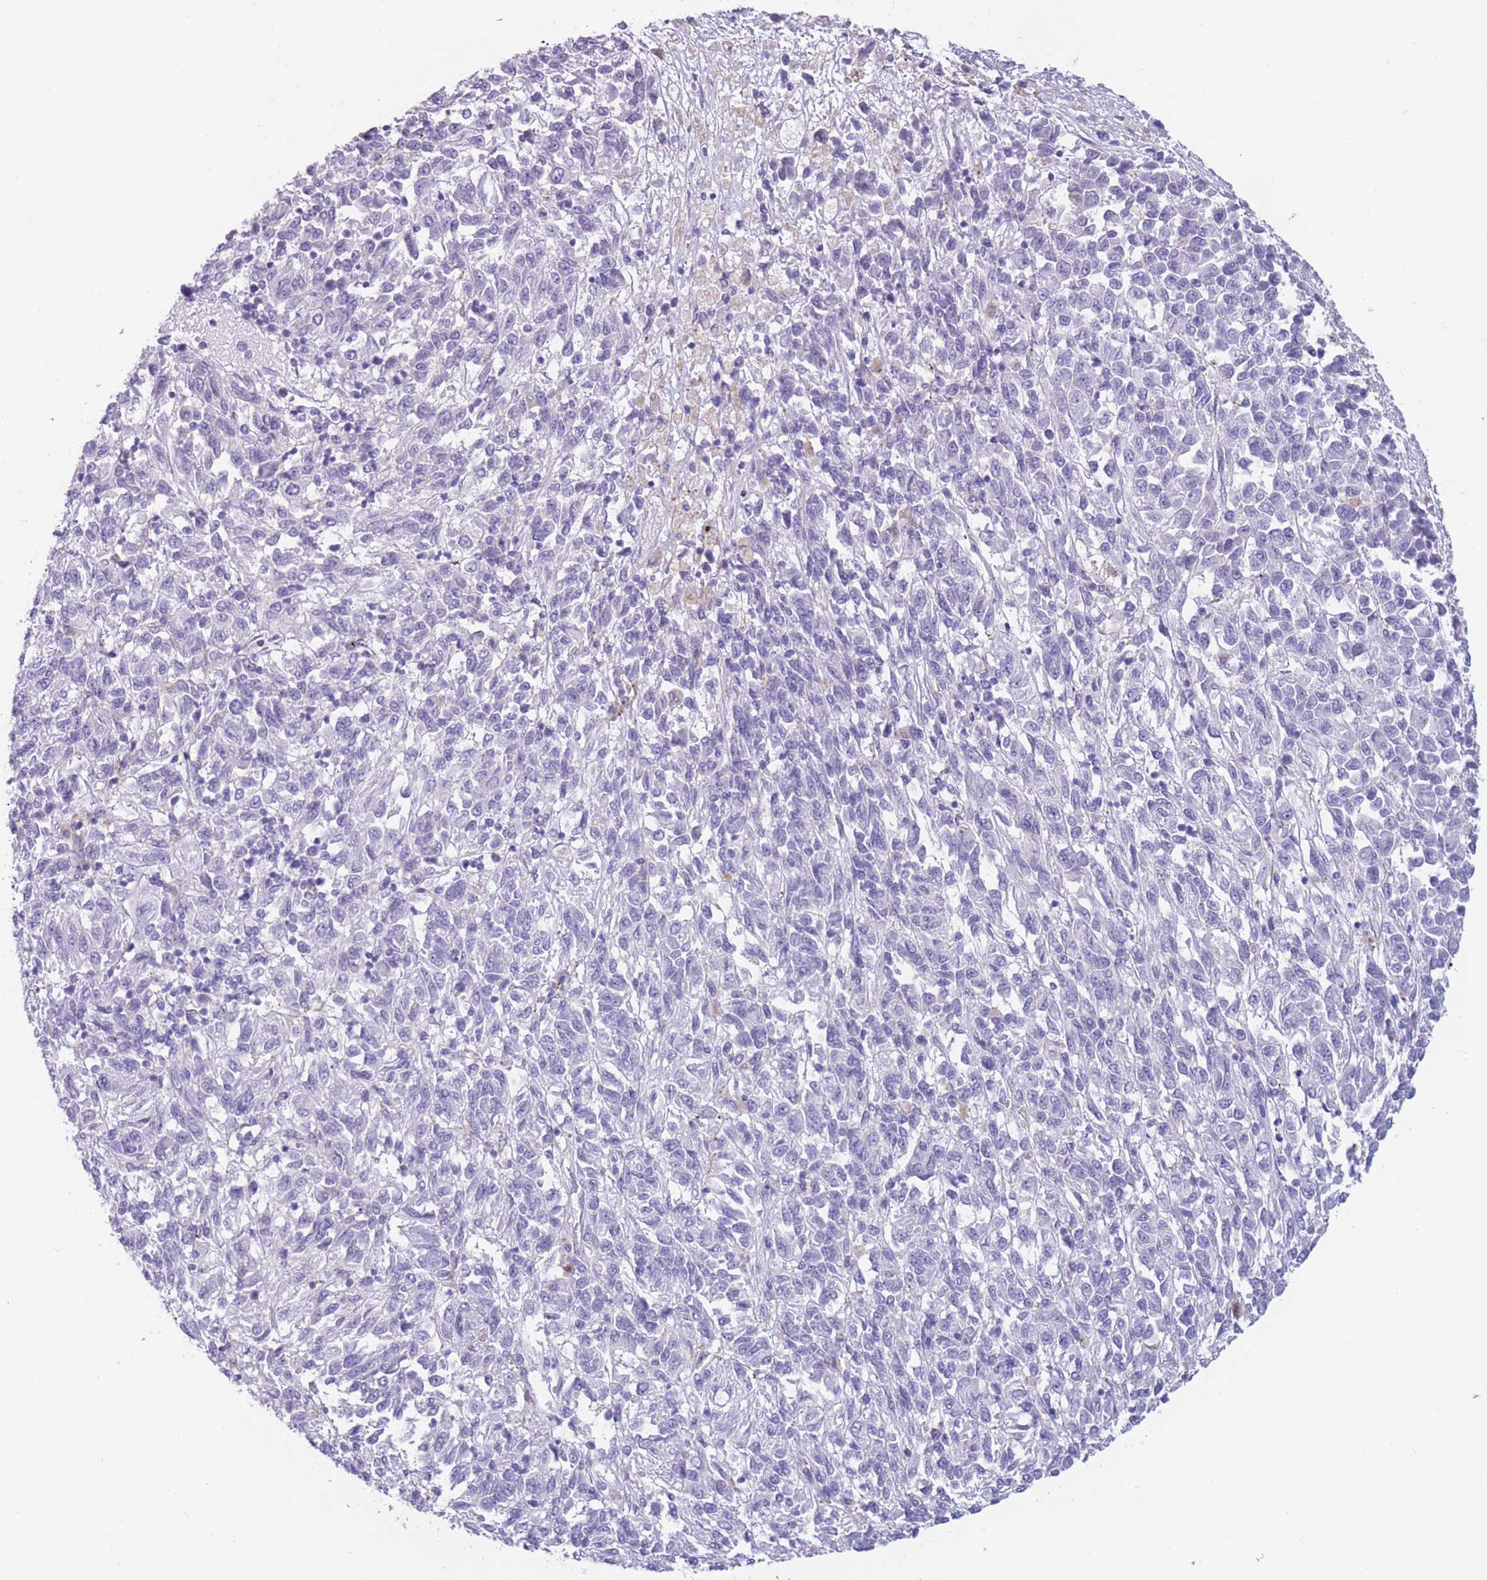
{"staining": {"intensity": "negative", "quantity": "none", "location": "none"}, "tissue": "melanoma", "cell_type": "Tumor cells", "image_type": "cancer", "snomed": [{"axis": "morphology", "description": "Malignant melanoma, Metastatic site"}, {"axis": "topography", "description": "Lung"}], "caption": "High magnification brightfield microscopy of malignant melanoma (metastatic site) stained with DAB (brown) and counterstained with hematoxylin (blue): tumor cells show no significant staining.", "gene": "COL27A1", "patient": {"sex": "male", "age": 64}}